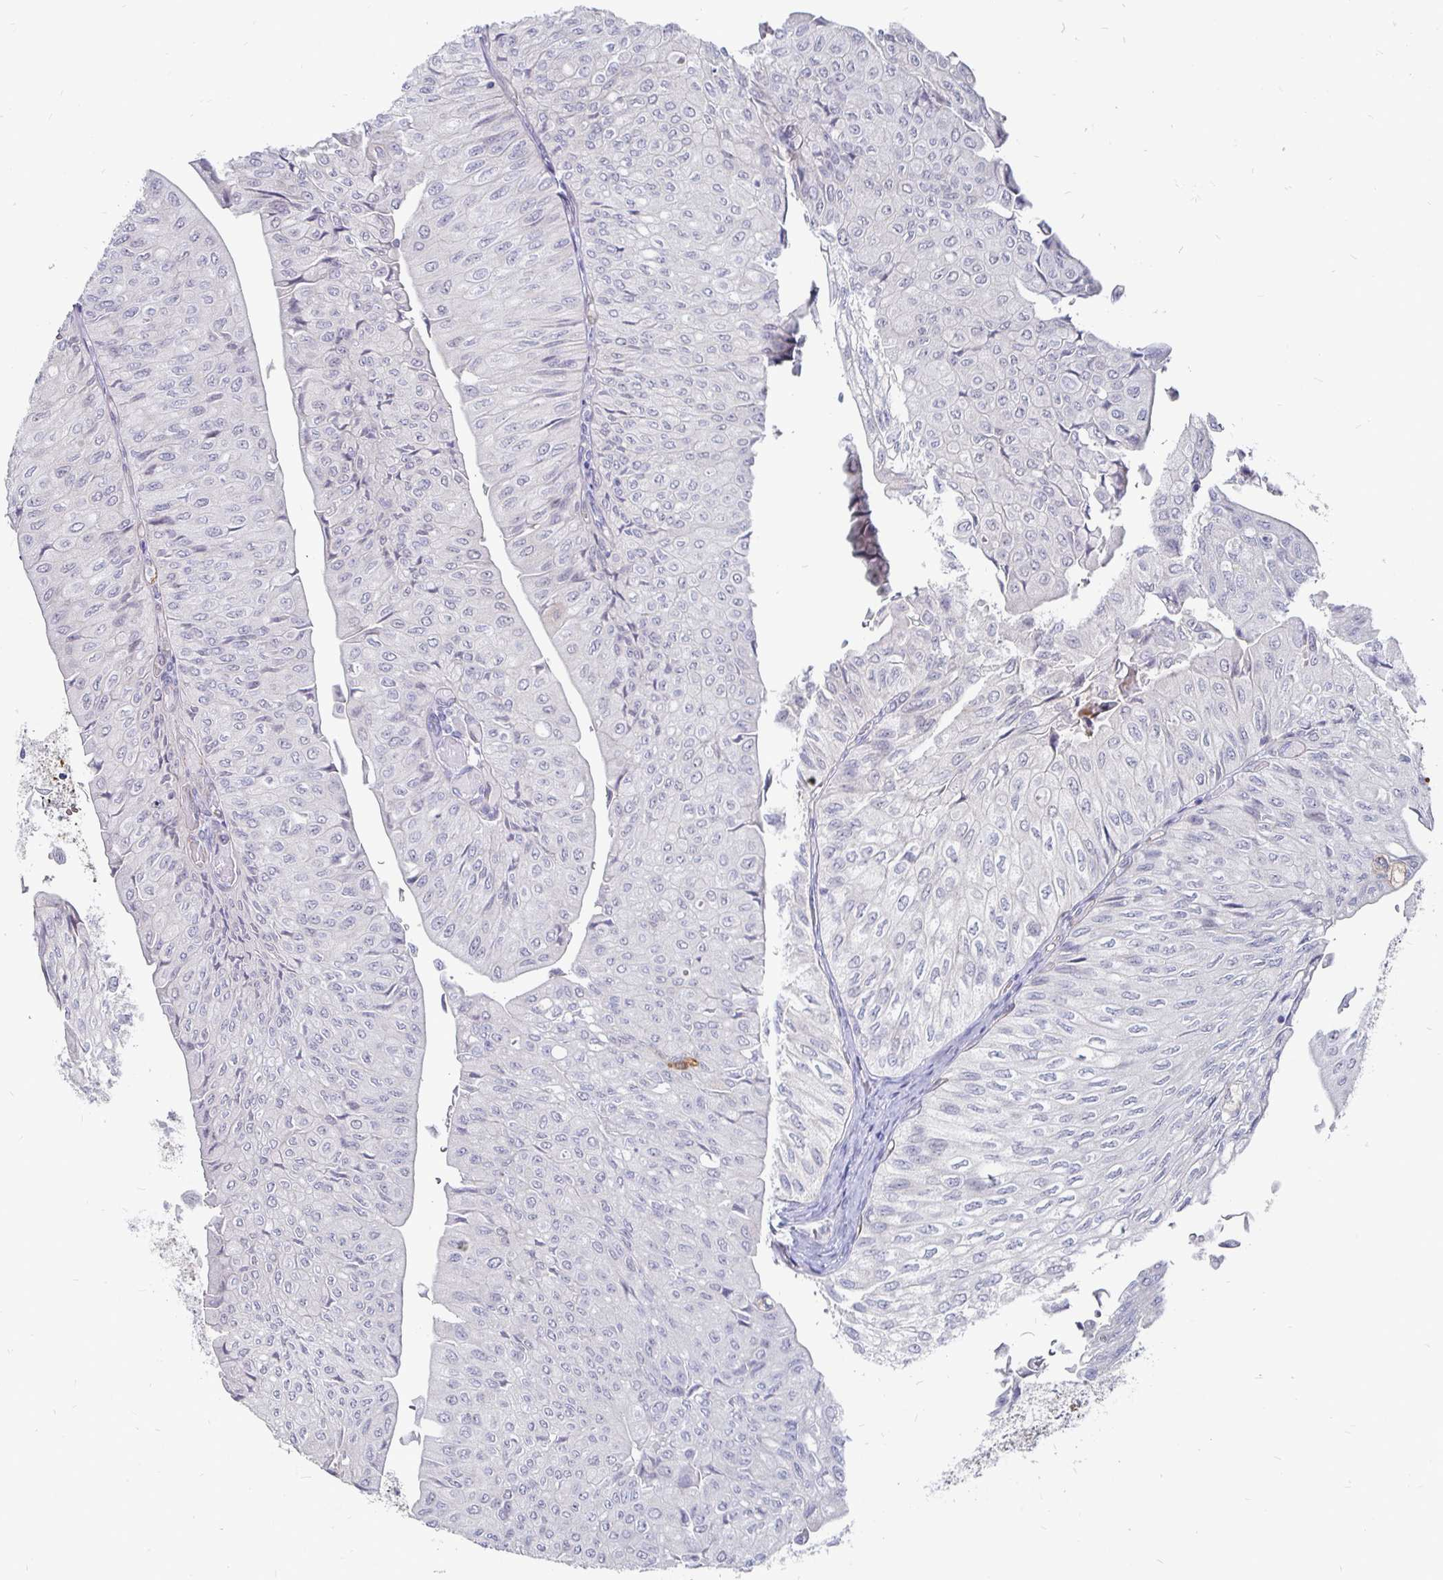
{"staining": {"intensity": "negative", "quantity": "none", "location": "none"}, "tissue": "urothelial cancer", "cell_type": "Tumor cells", "image_type": "cancer", "snomed": [{"axis": "morphology", "description": "Urothelial carcinoma, NOS"}, {"axis": "topography", "description": "Urinary bladder"}], "caption": "The micrograph exhibits no staining of tumor cells in transitional cell carcinoma.", "gene": "CCDC85A", "patient": {"sex": "male", "age": 62}}